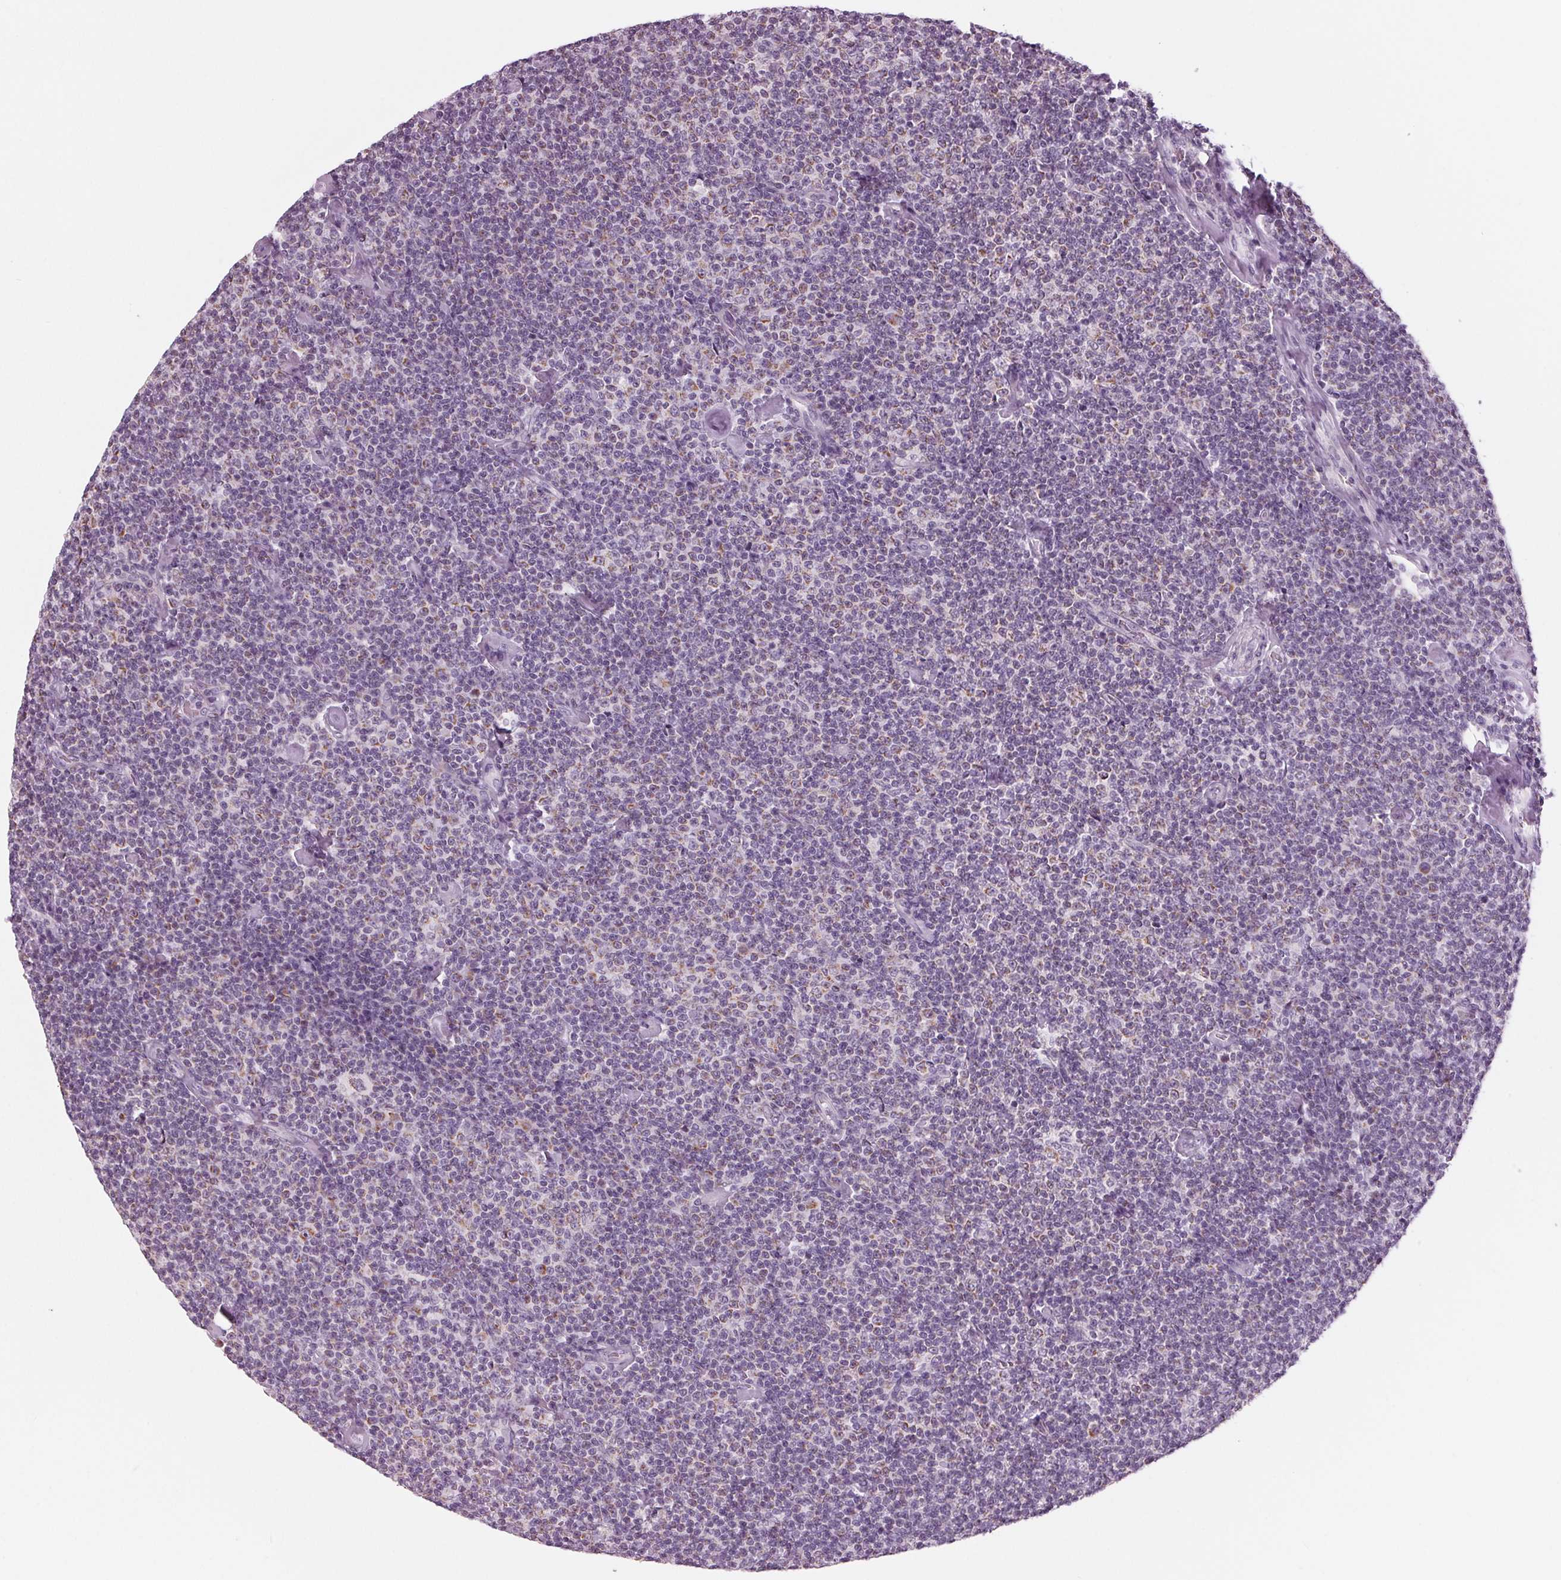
{"staining": {"intensity": "negative", "quantity": "none", "location": "none"}, "tissue": "lymphoma", "cell_type": "Tumor cells", "image_type": "cancer", "snomed": [{"axis": "morphology", "description": "Malignant lymphoma, non-Hodgkin's type, Low grade"}, {"axis": "topography", "description": "Lymph node"}], "caption": "IHC histopathology image of human lymphoma stained for a protein (brown), which displays no staining in tumor cells. (Brightfield microscopy of DAB (3,3'-diaminobenzidine) immunohistochemistry at high magnification).", "gene": "SAMD4A", "patient": {"sex": "male", "age": 81}}